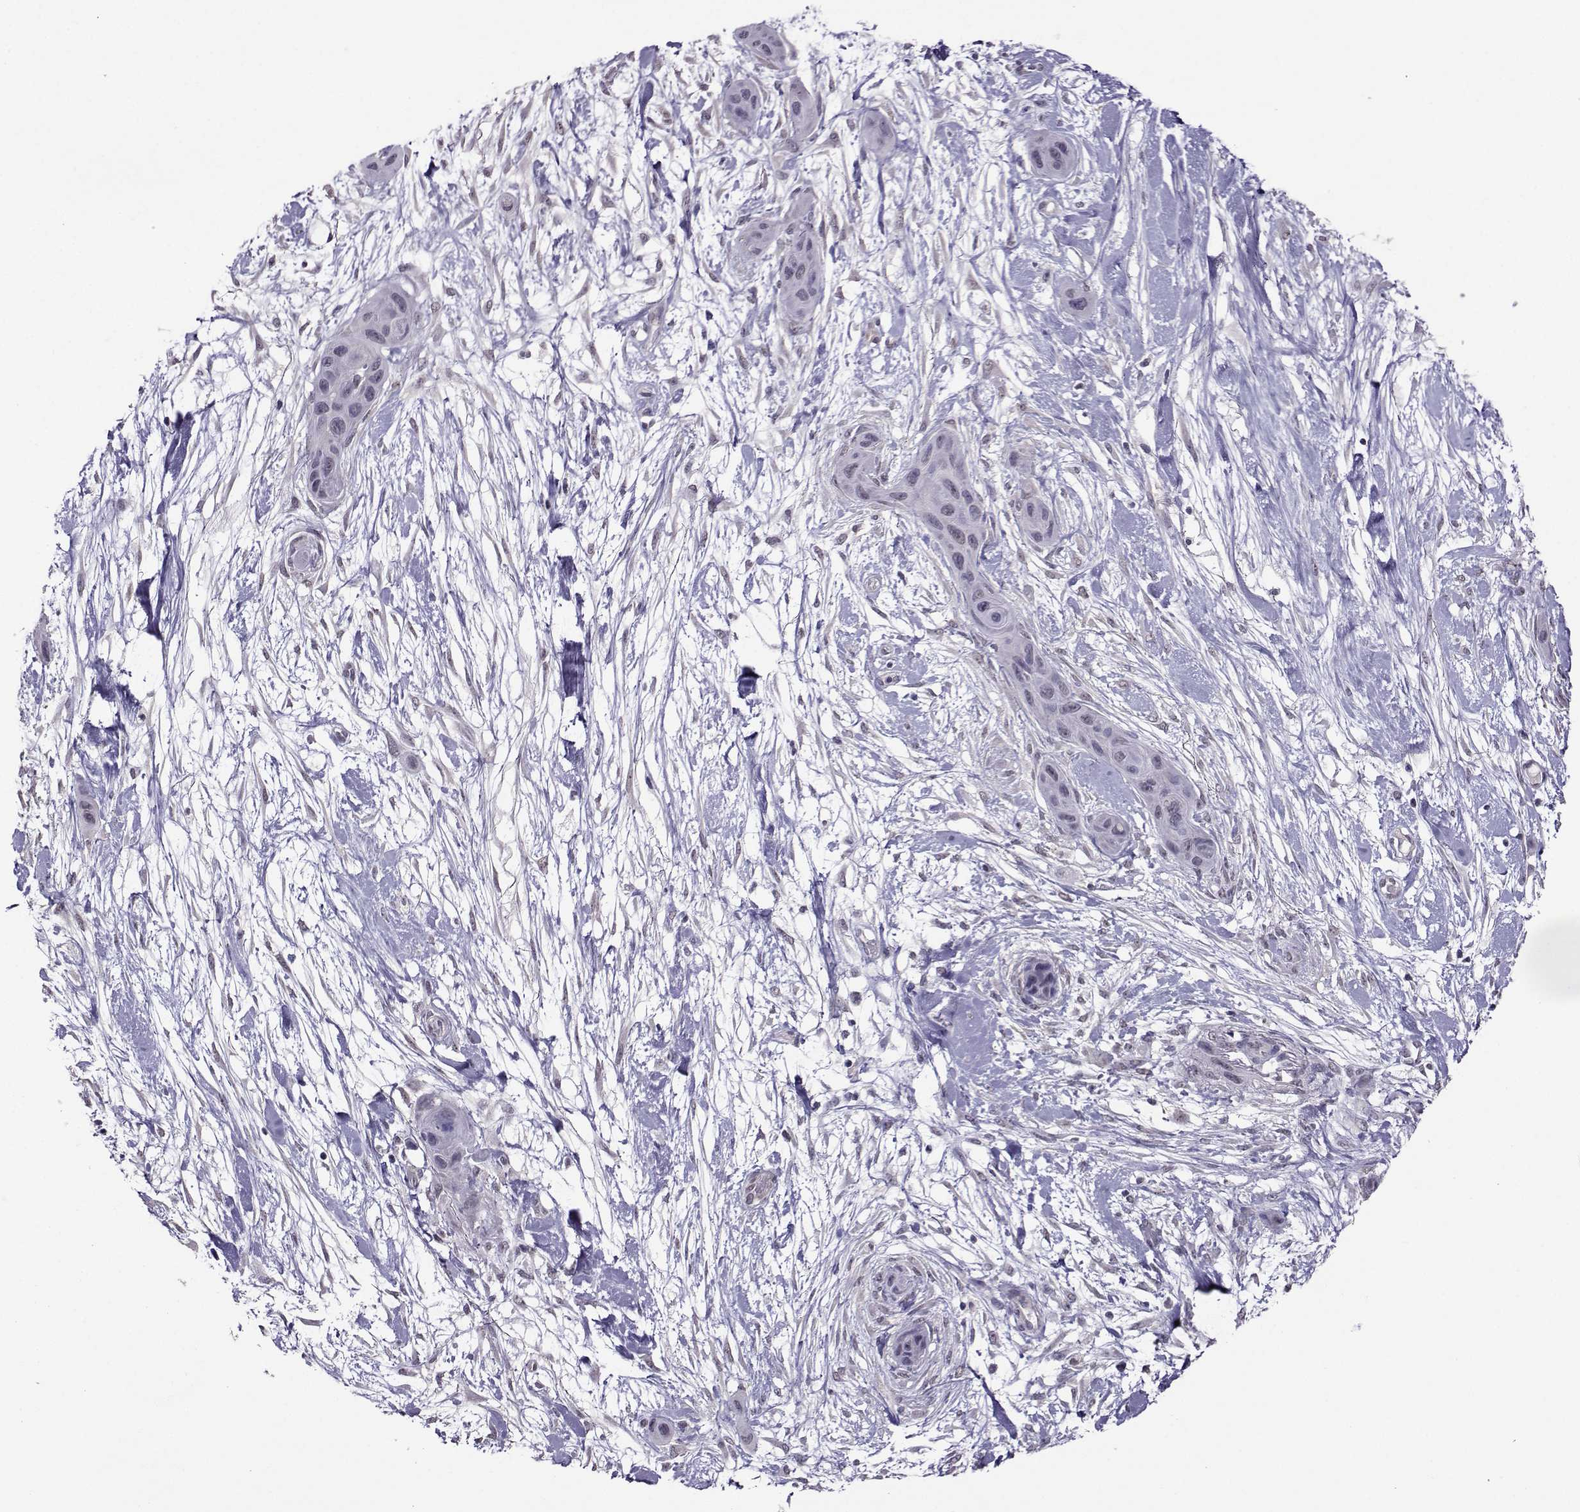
{"staining": {"intensity": "negative", "quantity": "none", "location": "none"}, "tissue": "skin cancer", "cell_type": "Tumor cells", "image_type": "cancer", "snomed": [{"axis": "morphology", "description": "Squamous cell carcinoma, NOS"}, {"axis": "topography", "description": "Skin"}], "caption": "Protein analysis of skin cancer (squamous cell carcinoma) exhibits no significant positivity in tumor cells.", "gene": "DDX20", "patient": {"sex": "male", "age": 79}}